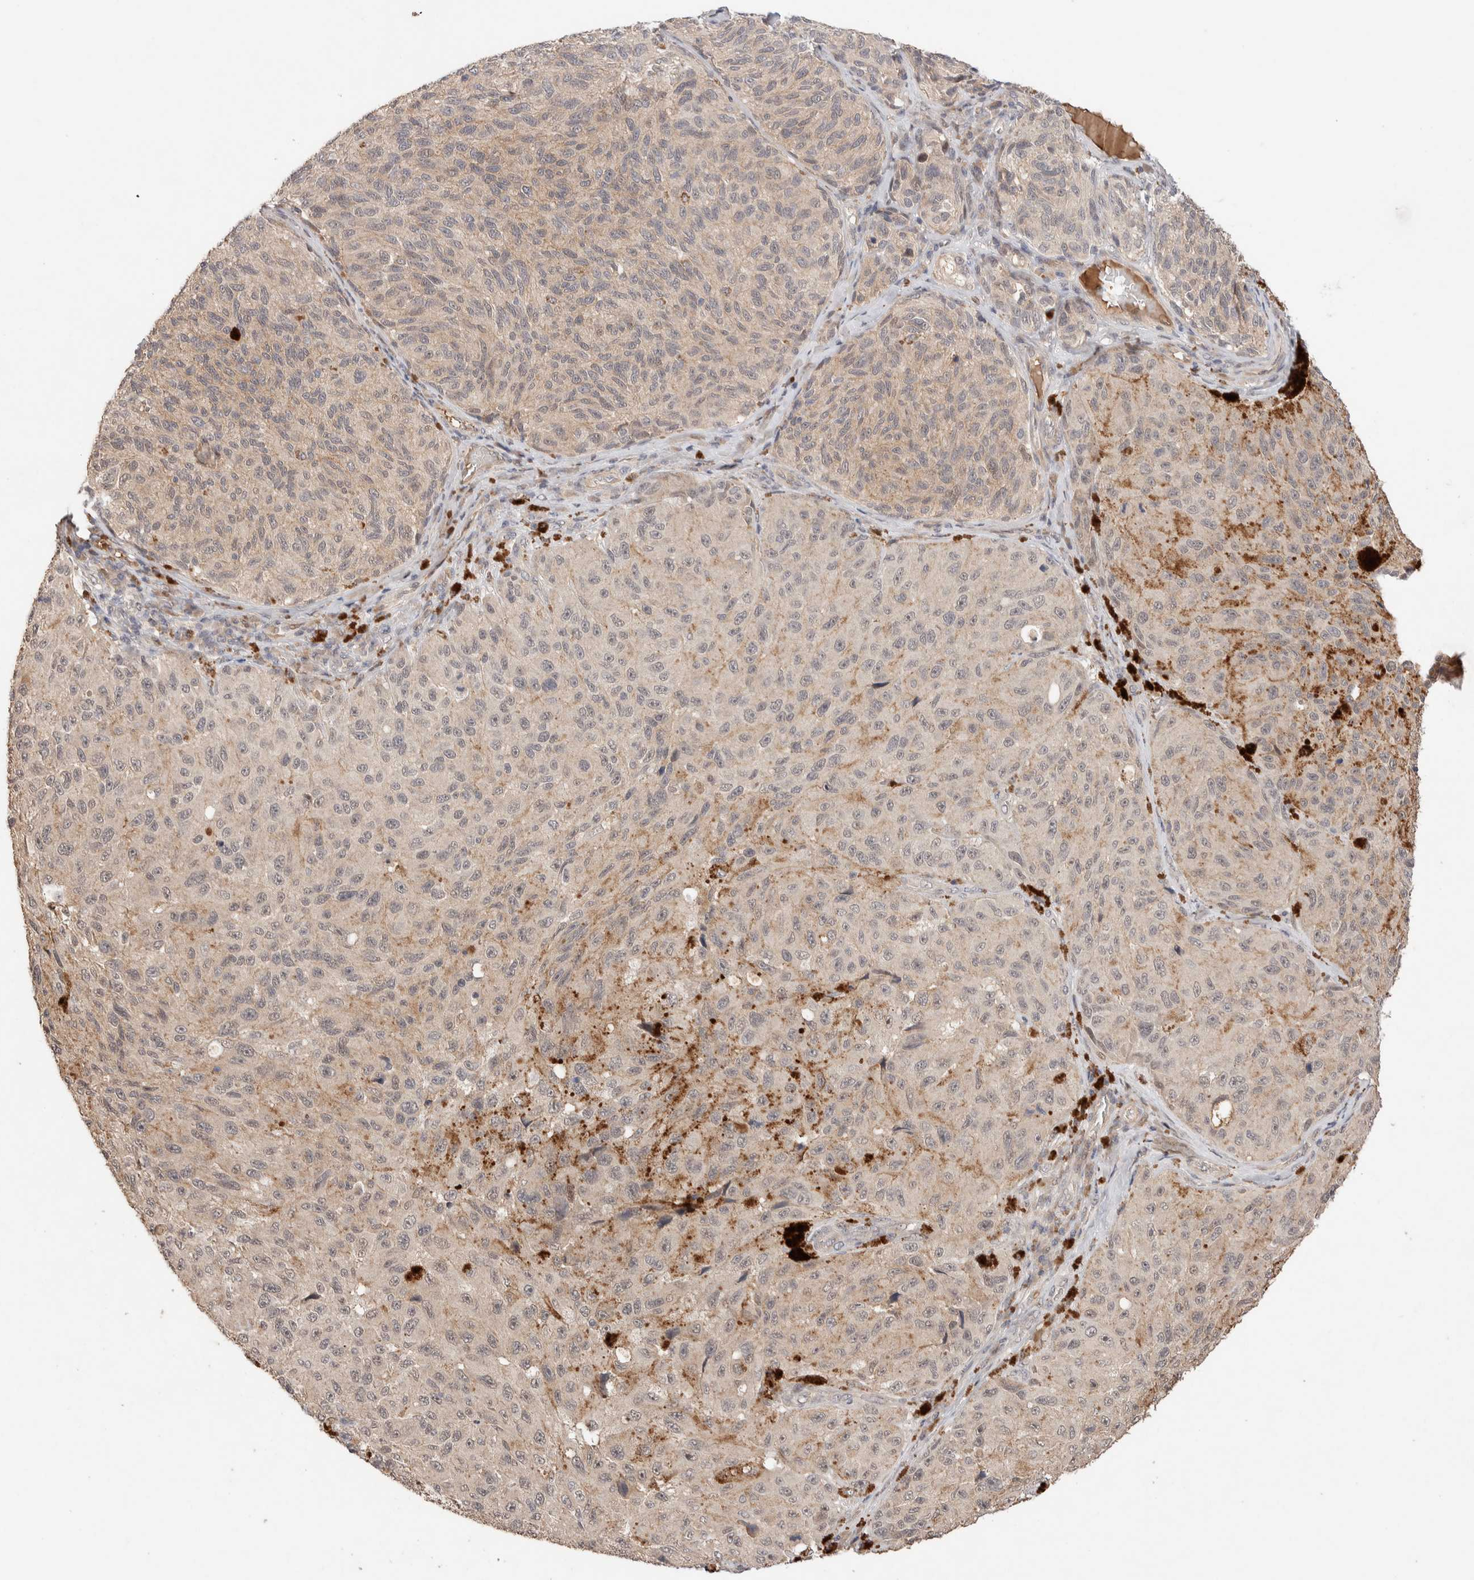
{"staining": {"intensity": "negative", "quantity": "none", "location": "none"}, "tissue": "melanoma", "cell_type": "Tumor cells", "image_type": "cancer", "snomed": [{"axis": "morphology", "description": "Malignant melanoma, NOS"}, {"axis": "topography", "description": "Skin"}], "caption": "The photomicrograph shows no staining of tumor cells in malignant melanoma.", "gene": "CASK", "patient": {"sex": "female", "age": 73}}